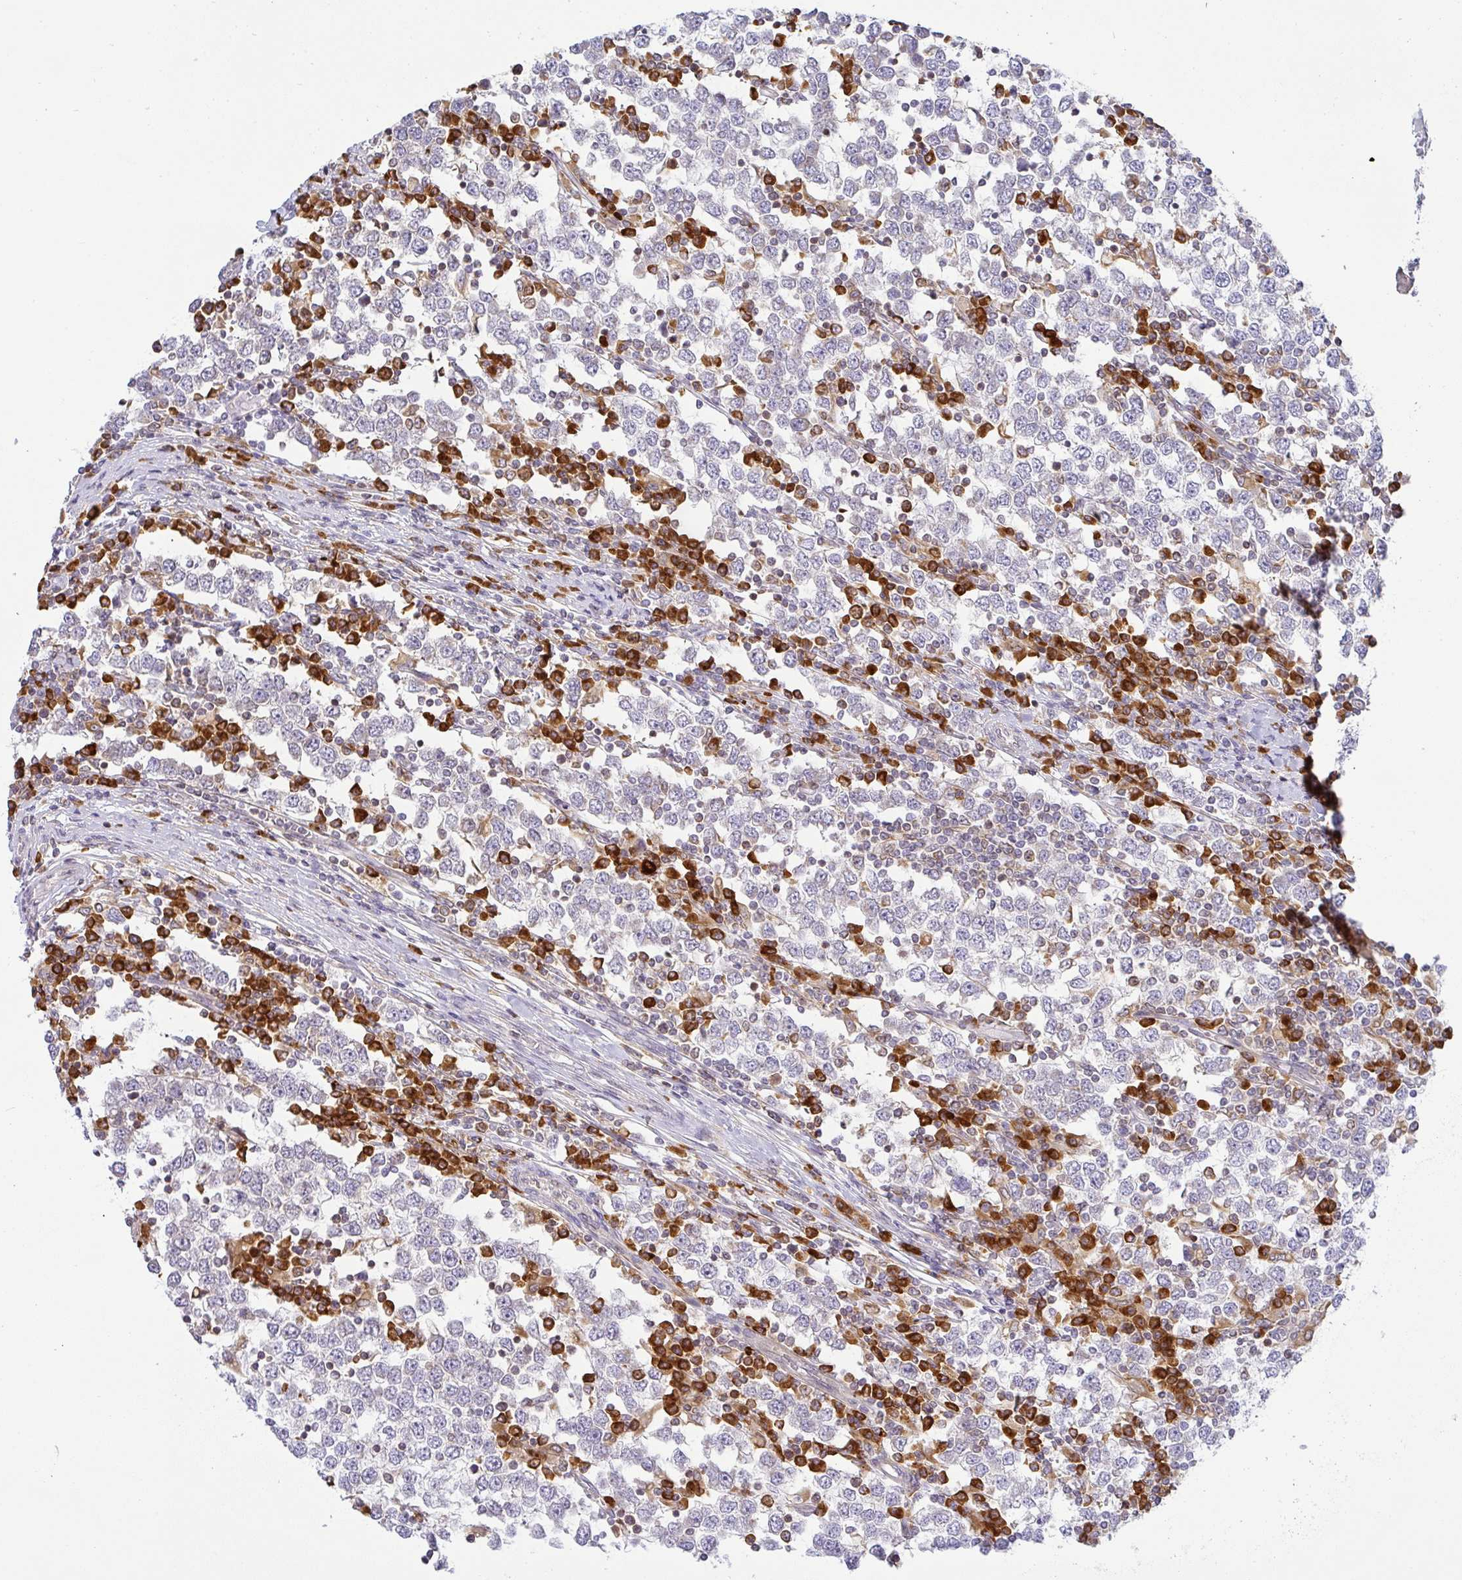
{"staining": {"intensity": "weak", "quantity": "<25%", "location": "cytoplasmic/membranous"}, "tissue": "testis cancer", "cell_type": "Tumor cells", "image_type": "cancer", "snomed": [{"axis": "morphology", "description": "Seminoma, NOS"}, {"axis": "topography", "description": "Testis"}], "caption": "Image shows no protein positivity in tumor cells of testis cancer (seminoma) tissue.", "gene": "DERL2", "patient": {"sex": "male", "age": 65}}